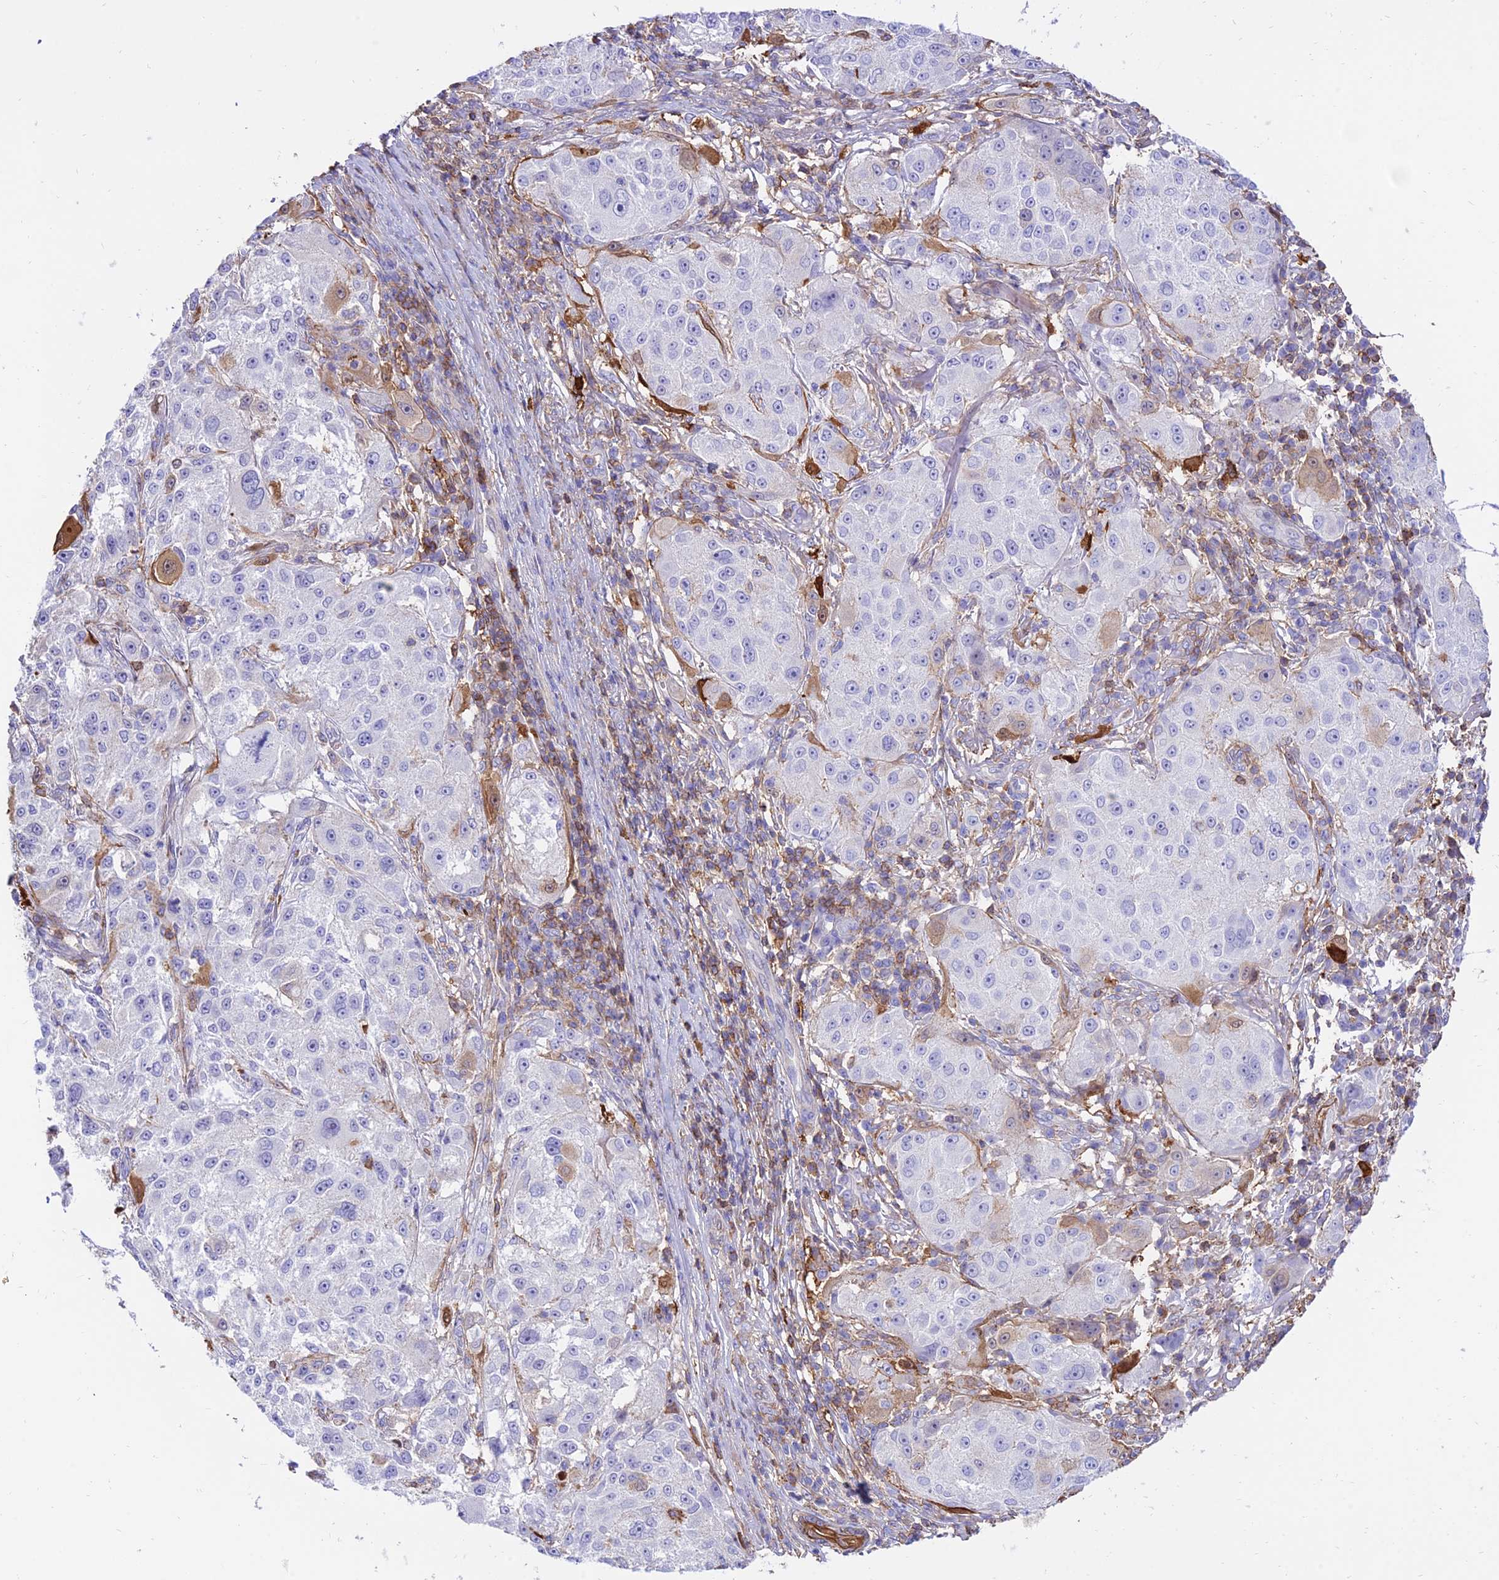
{"staining": {"intensity": "negative", "quantity": "none", "location": "none"}, "tissue": "melanoma", "cell_type": "Tumor cells", "image_type": "cancer", "snomed": [{"axis": "morphology", "description": "Necrosis, NOS"}, {"axis": "morphology", "description": "Malignant melanoma, NOS"}, {"axis": "topography", "description": "Skin"}], "caption": "Micrograph shows no significant protein staining in tumor cells of malignant melanoma.", "gene": "SREK1IP1", "patient": {"sex": "female", "age": 87}}